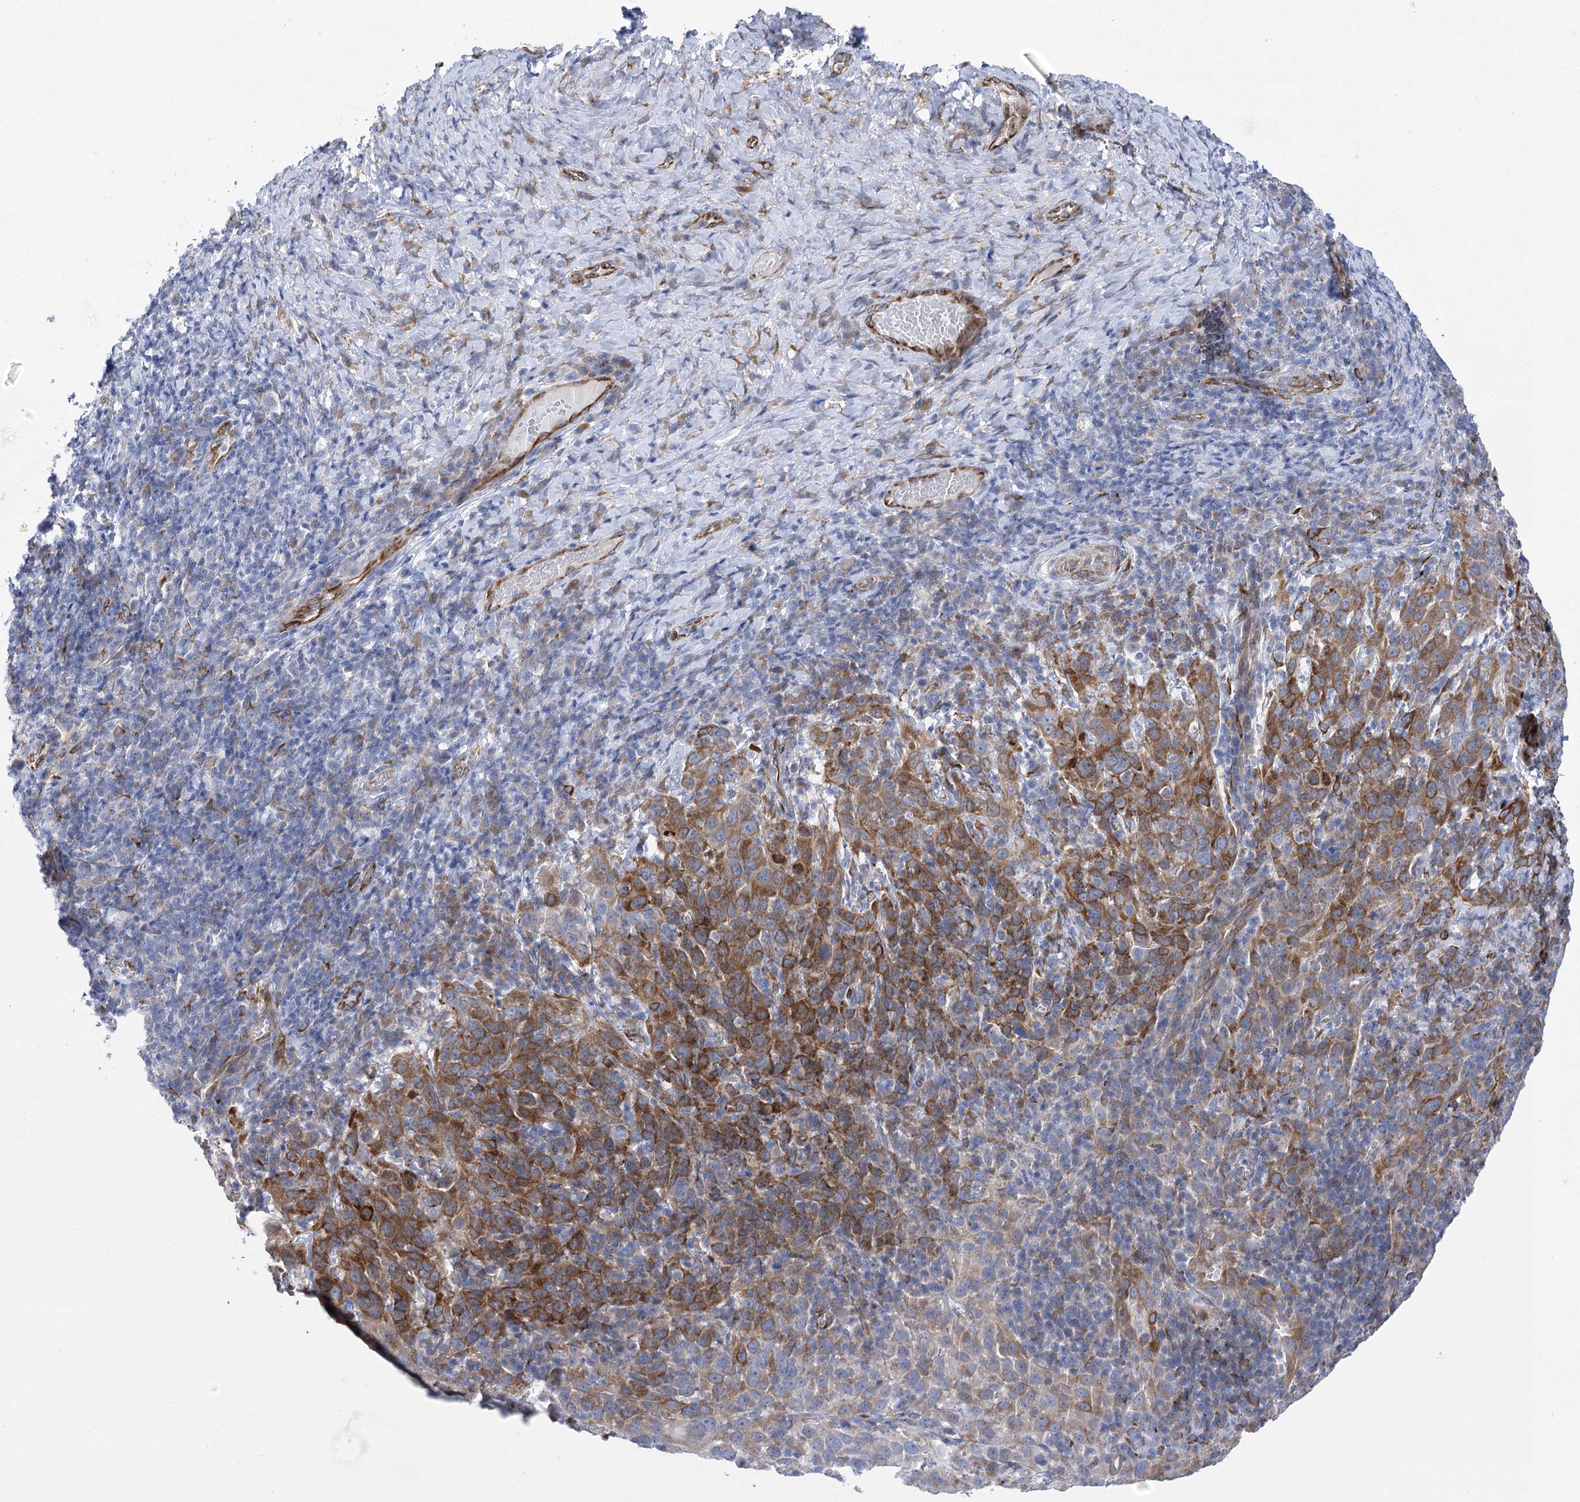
{"staining": {"intensity": "moderate", "quantity": ">75%", "location": "cytoplasmic/membranous"}, "tissue": "cervical cancer", "cell_type": "Tumor cells", "image_type": "cancer", "snomed": [{"axis": "morphology", "description": "Squamous cell carcinoma, NOS"}, {"axis": "topography", "description": "Cervix"}], "caption": "IHC (DAB (3,3'-diaminobenzidine)) staining of human cervical cancer demonstrates moderate cytoplasmic/membranous protein staining in about >75% of tumor cells.", "gene": "YTHDC2", "patient": {"sex": "female", "age": 46}}